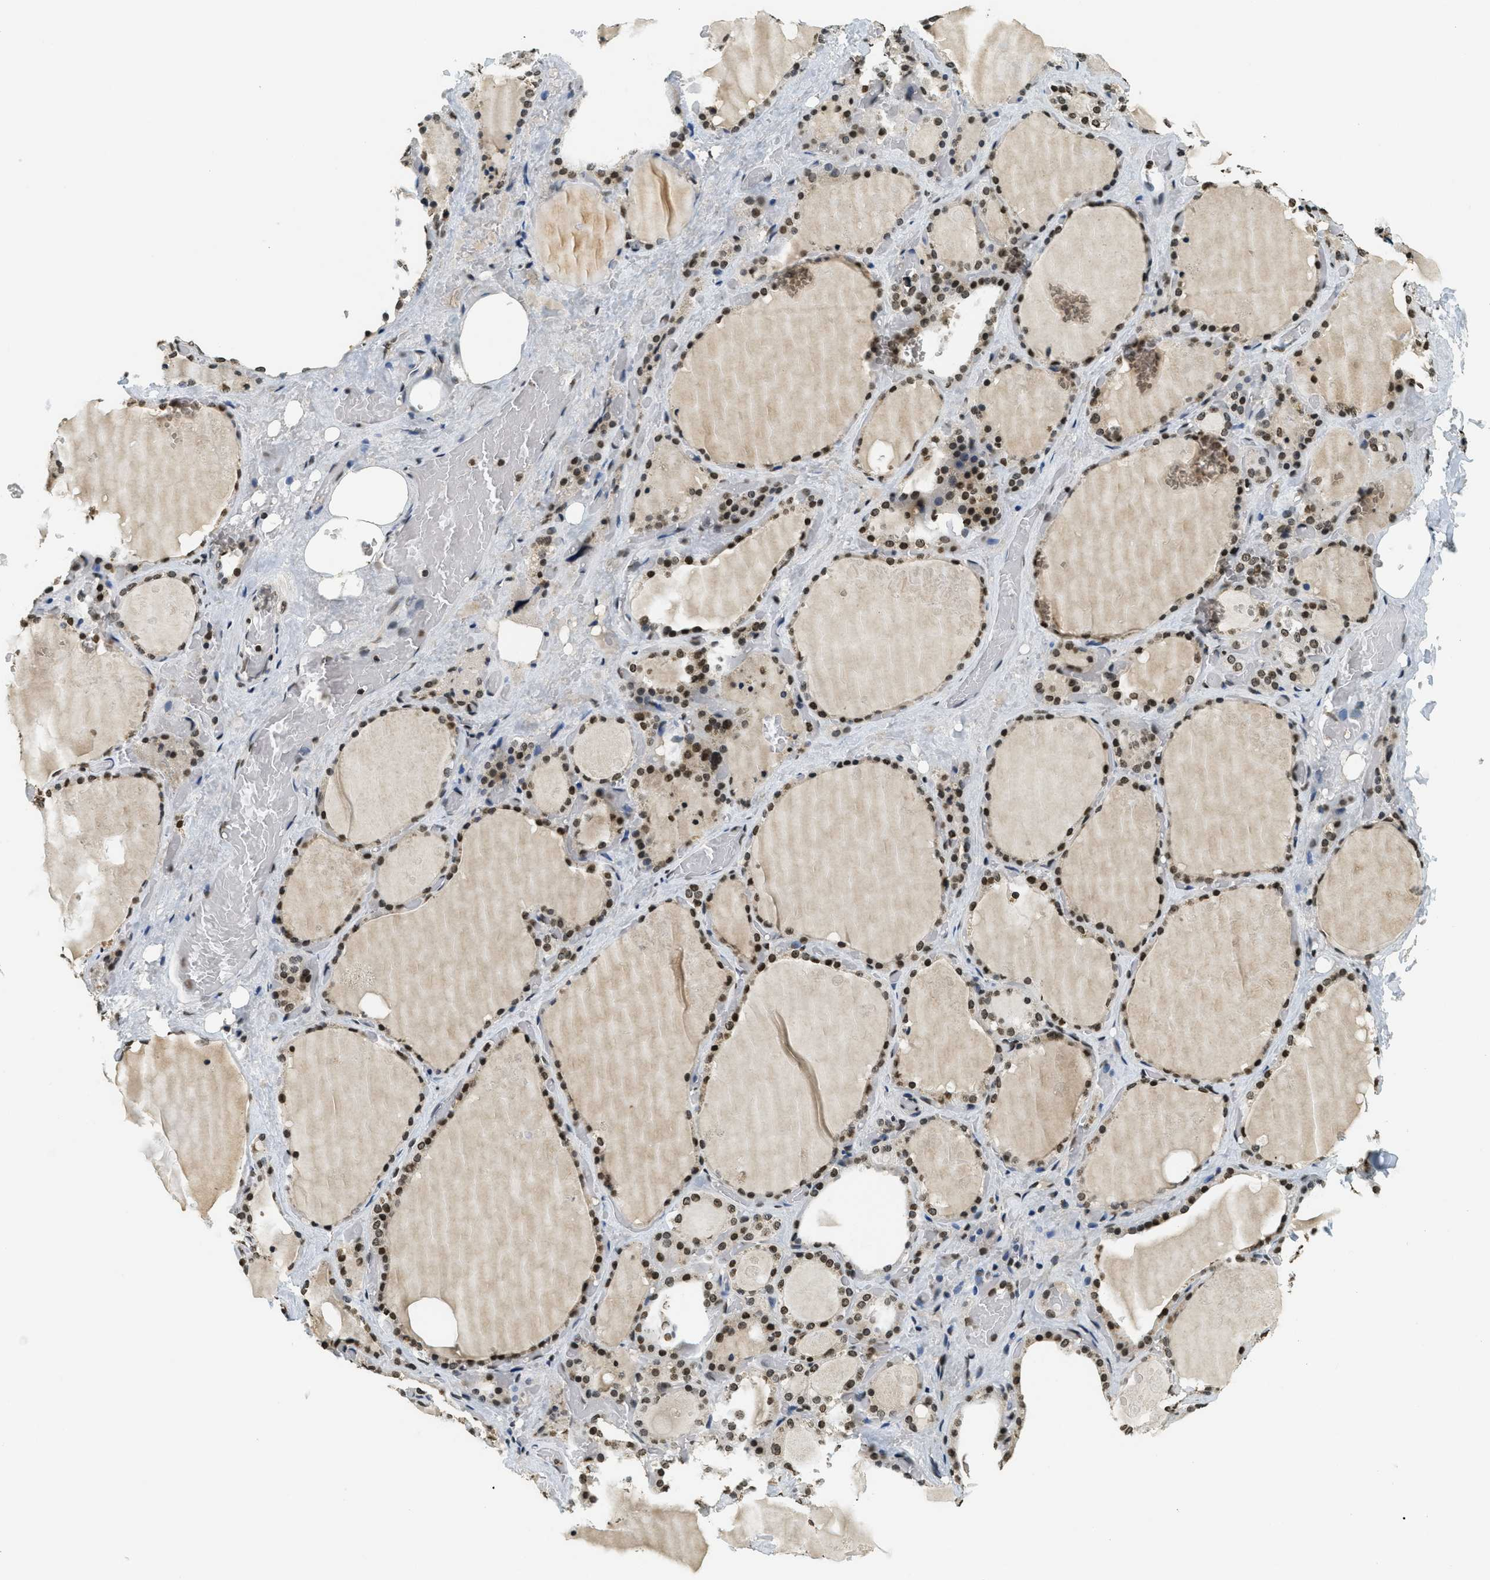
{"staining": {"intensity": "moderate", "quantity": ">75%", "location": "nuclear"}, "tissue": "thyroid gland", "cell_type": "Glandular cells", "image_type": "normal", "snomed": [{"axis": "morphology", "description": "Normal tissue, NOS"}, {"axis": "topography", "description": "Thyroid gland"}], "caption": "Thyroid gland stained with immunohistochemistry demonstrates moderate nuclear positivity in about >75% of glandular cells. (Stains: DAB (3,3'-diaminobenzidine) in brown, nuclei in blue, Microscopy: brightfield microscopy at high magnification).", "gene": "LDB2", "patient": {"sex": "male", "age": 61}}